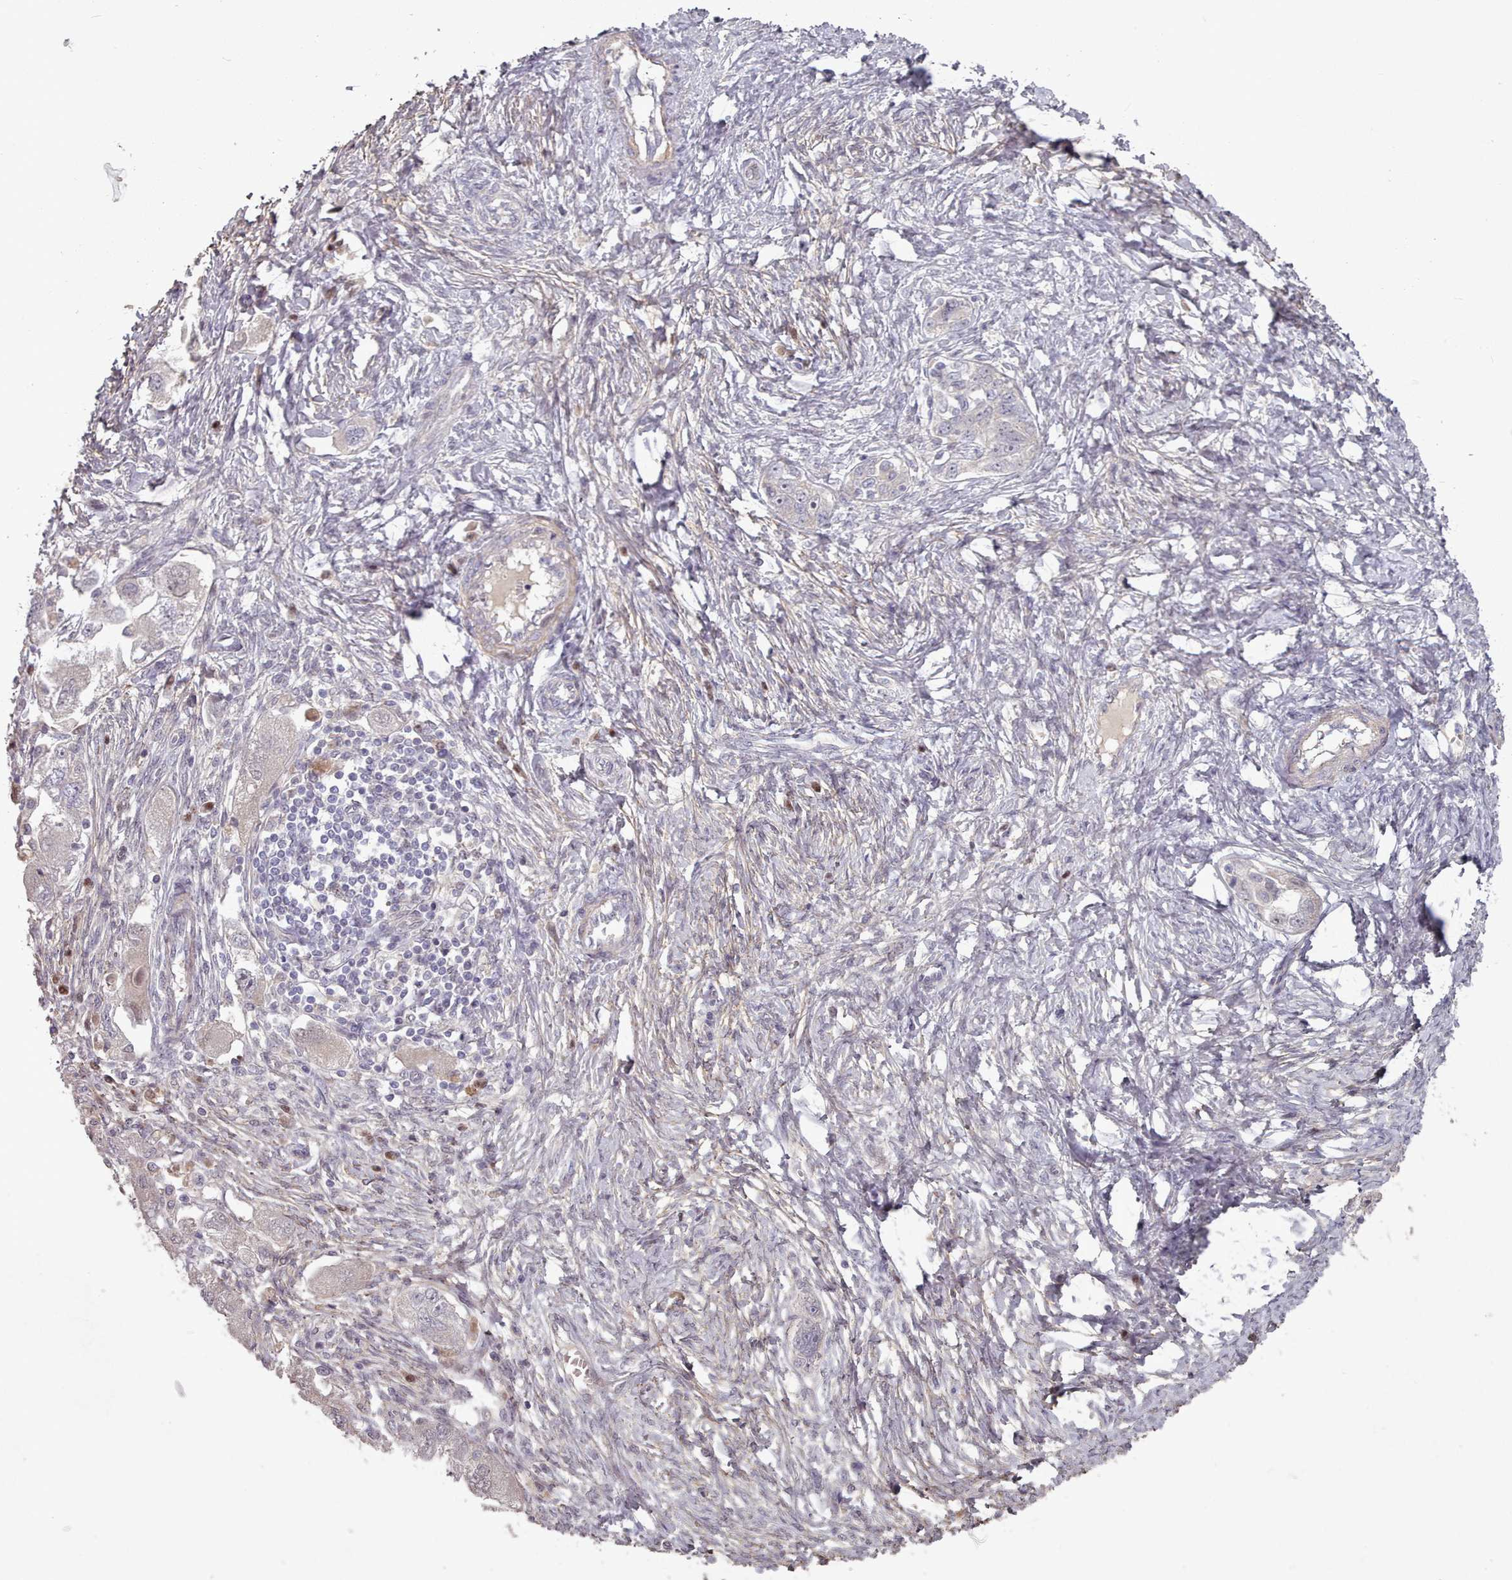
{"staining": {"intensity": "negative", "quantity": "none", "location": "none"}, "tissue": "ovarian cancer", "cell_type": "Tumor cells", "image_type": "cancer", "snomed": [{"axis": "morphology", "description": "Carcinoma, NOS"}, {"axis": "morphology", "description": "Cystadenocarcinoma, serous, NOS"}, {"axis": "topography", "description": "Ovary"}], "caption": "IHC photomicrograph of neoplastic tissue: serous cystadenocarcinoma (ovarian) stained with DAB displays no significant protein staining in tumor cells. (Stains: DAB (3,3'-diaminobenzidine) immunohistochemistry with hematoxylin counter stain, Microscopy: brightfield microscopy at high magnification).", "gene": "ERCC6L", "patient": {"sex": "female", "age": 69}}